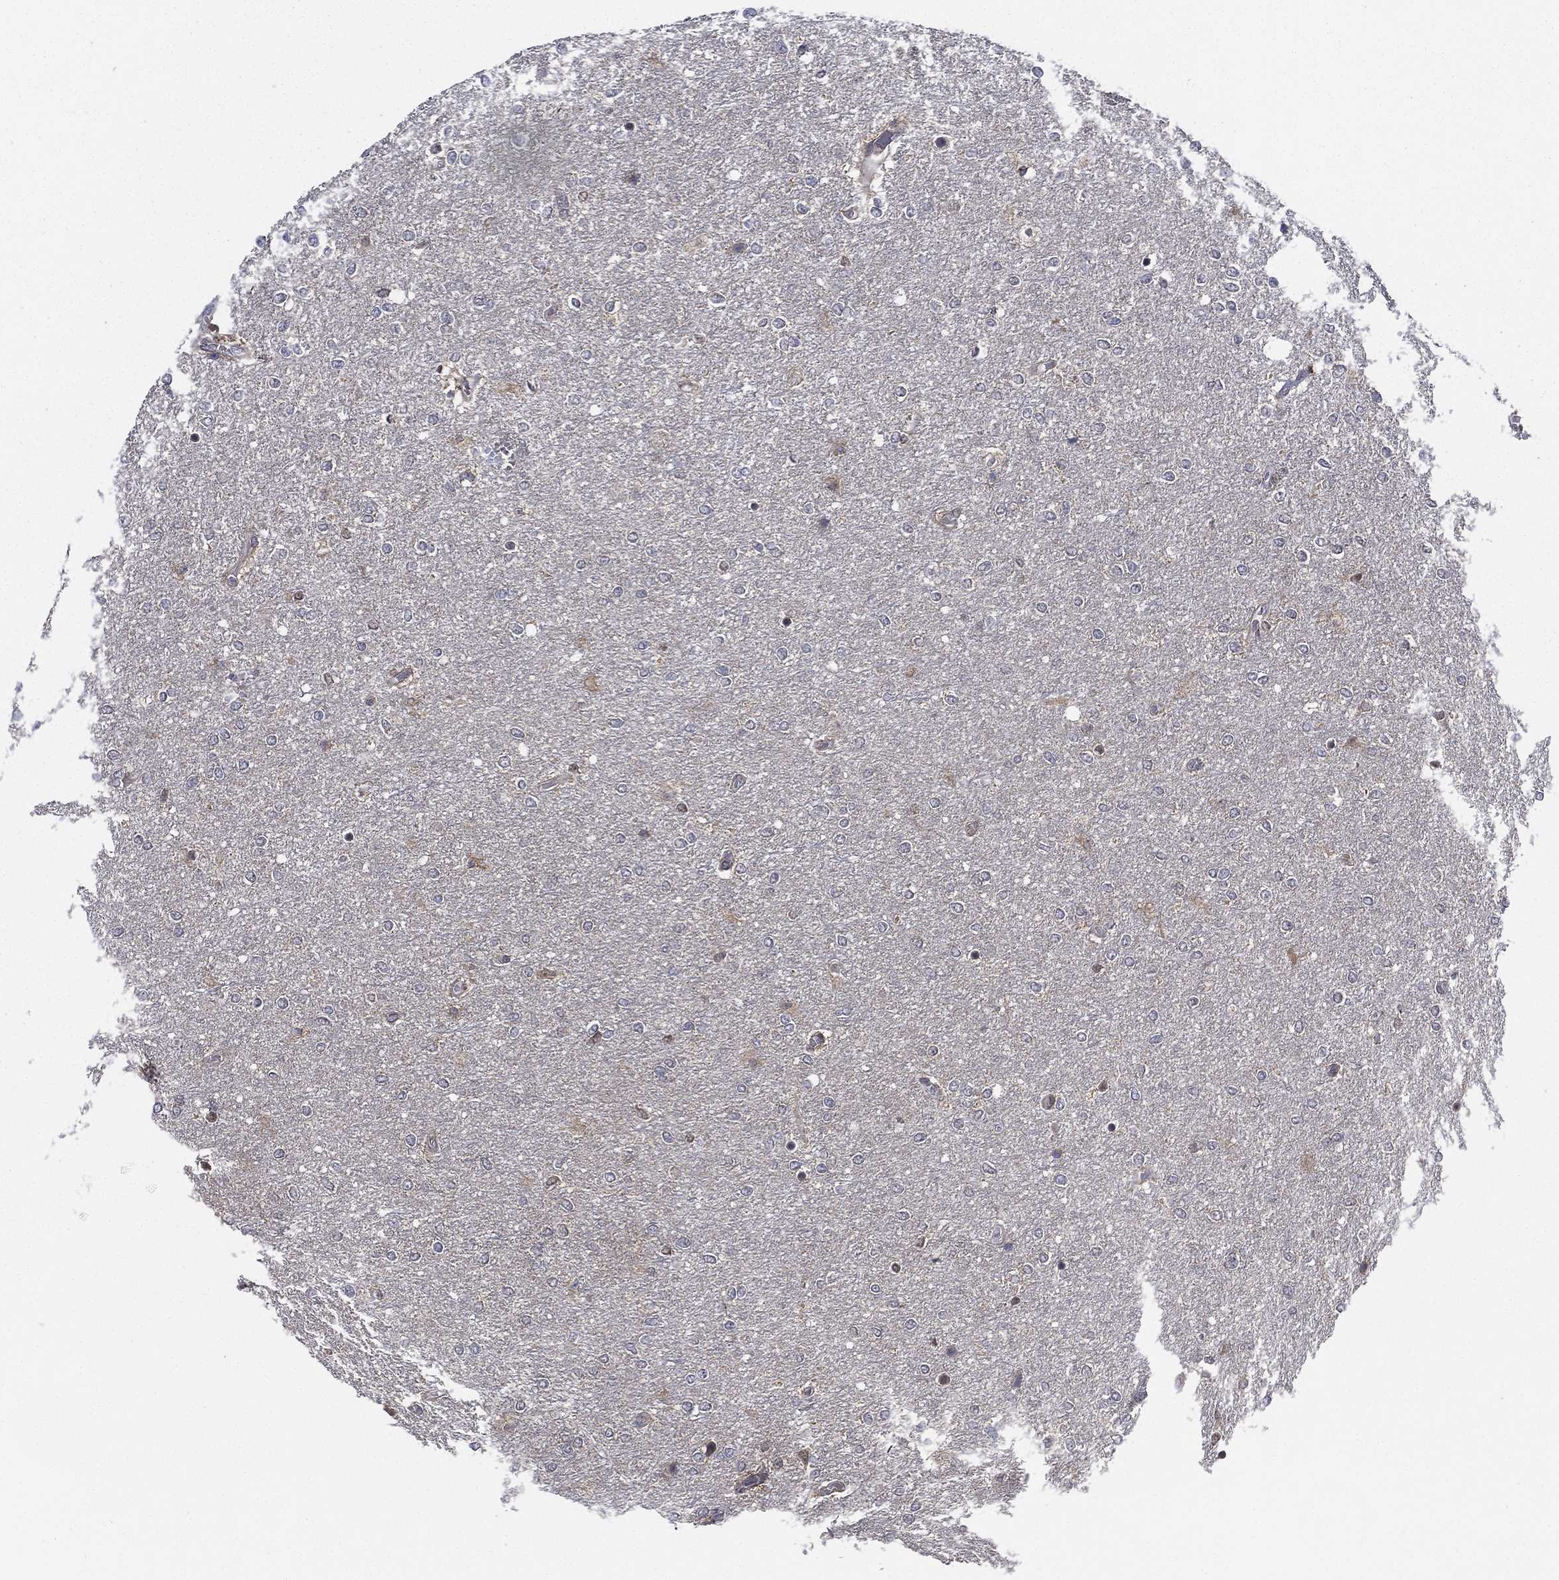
{"staining": {"intensity": "negative", "quantity": "none", "location": "none"}, "tissue": "glioma", "cell_type": "Tumor cells", "image_type": "cancer", "snomed": [{"axis": "morphology", "description": "Glioma, malignant, High grade"}, {"axis": "topography", "description": "Brain"}], "caption": "Malignant glioma (high-grade) stained for a protein using IHC demonstrates no expression tumor cells.", "gene": "SMPD3", "patient": {"sex": "female", "age": 61}}